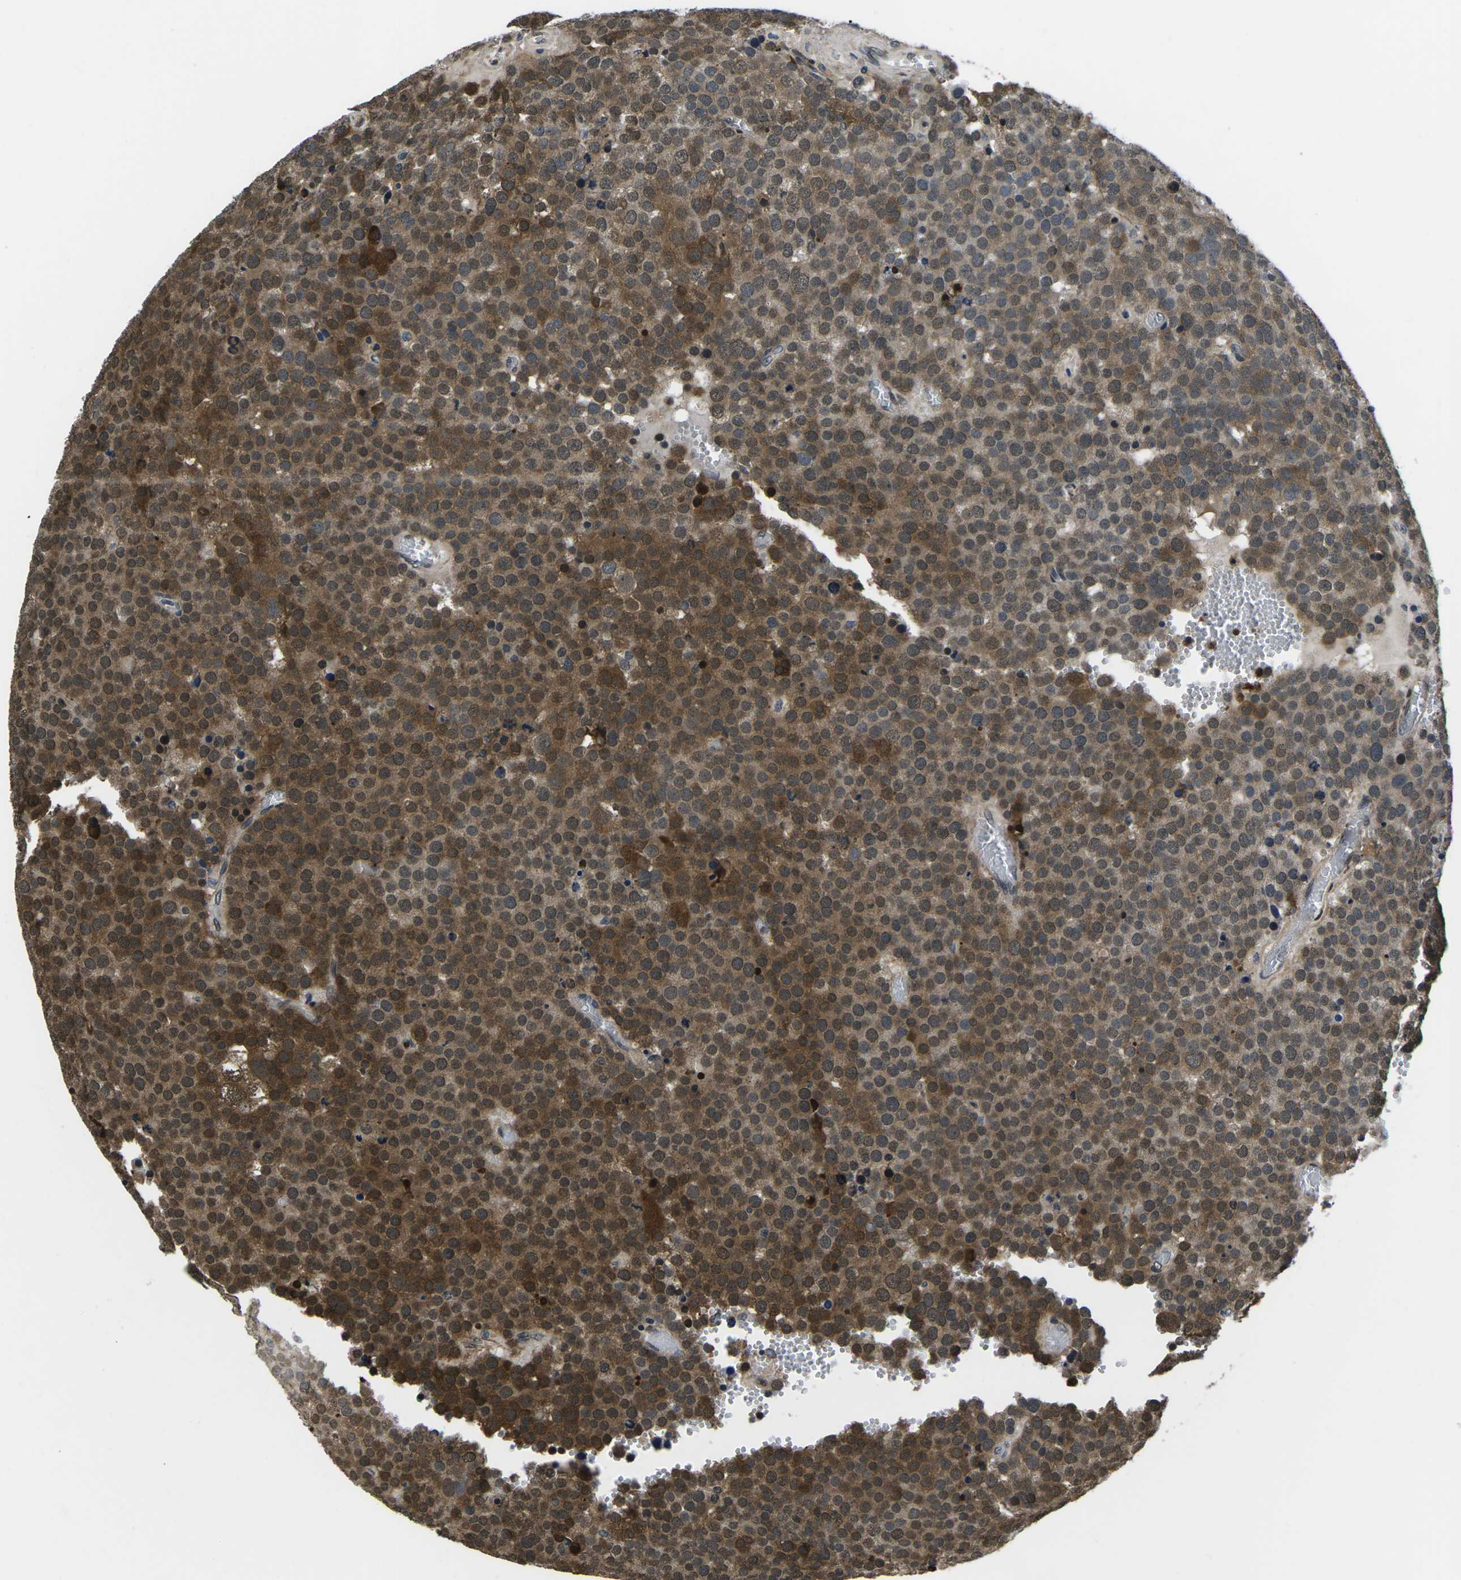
{"staining": {"intensity": "moderate", "quantity": ">75%", "location": "cytoplasmic/membranous,nuclear"}, "tissue": "testis cancer", "cell_type": "Tumor cells", "image_type": "cancer", "snomed": [{"axis": "morphology", "description": "Normal tissue, NOS"}, {"axis": "morphology", "description": "Seminoma, NOS"}, {"axis": "topography", "description": "Testis"}], "caption": "This micrograph reveals IHC staining of human testis seminoma, with medium moderate cytoplasmic/membranous and nuclear expression in about >75% of tumor cells.", "gene": "CCNE1", "patient": {"sex": "male", "age": 71}}